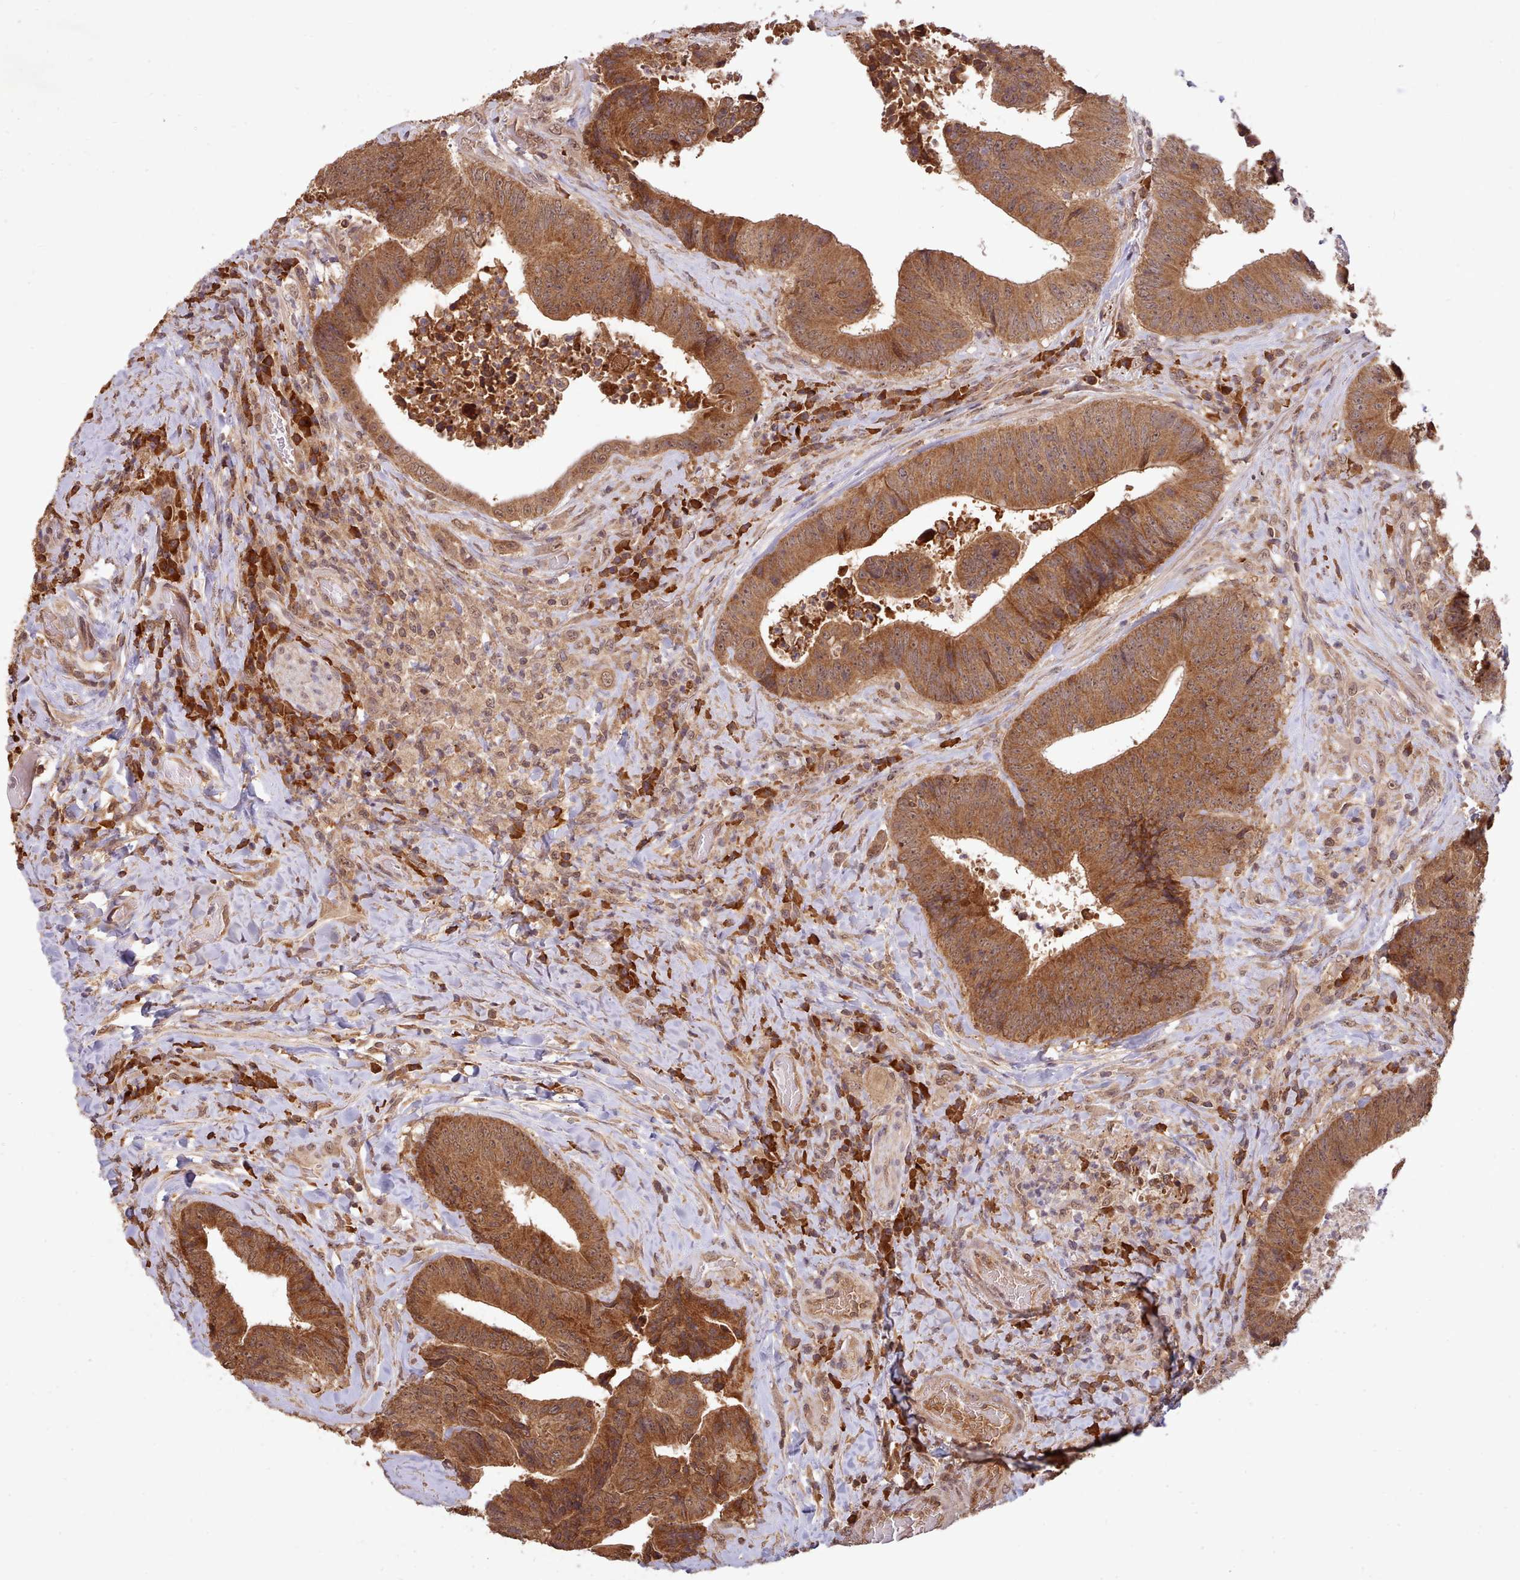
{"staining": {"intensity": "moderate", "quantity": ">75%", "location": "cytoplasmic/membranous,nuclear"}, "tissue": "colorectal cancer", "cell_type": "Tumor cells", "image_type": "cancer", "snomed": [{"axis": "morphology", "description": "Adenocarcinoma, NOS"}, {"axis": "topography", "description": "Rectum"}], "caption": "IHC (DAB) staining of human colorectal cancer shows moderate cytoplasmic/membranous and nuclear protein staining in about >75% of tumor cells.", "gene": "PIP4P1", "patient": {"sex": "male", "age": 72}}